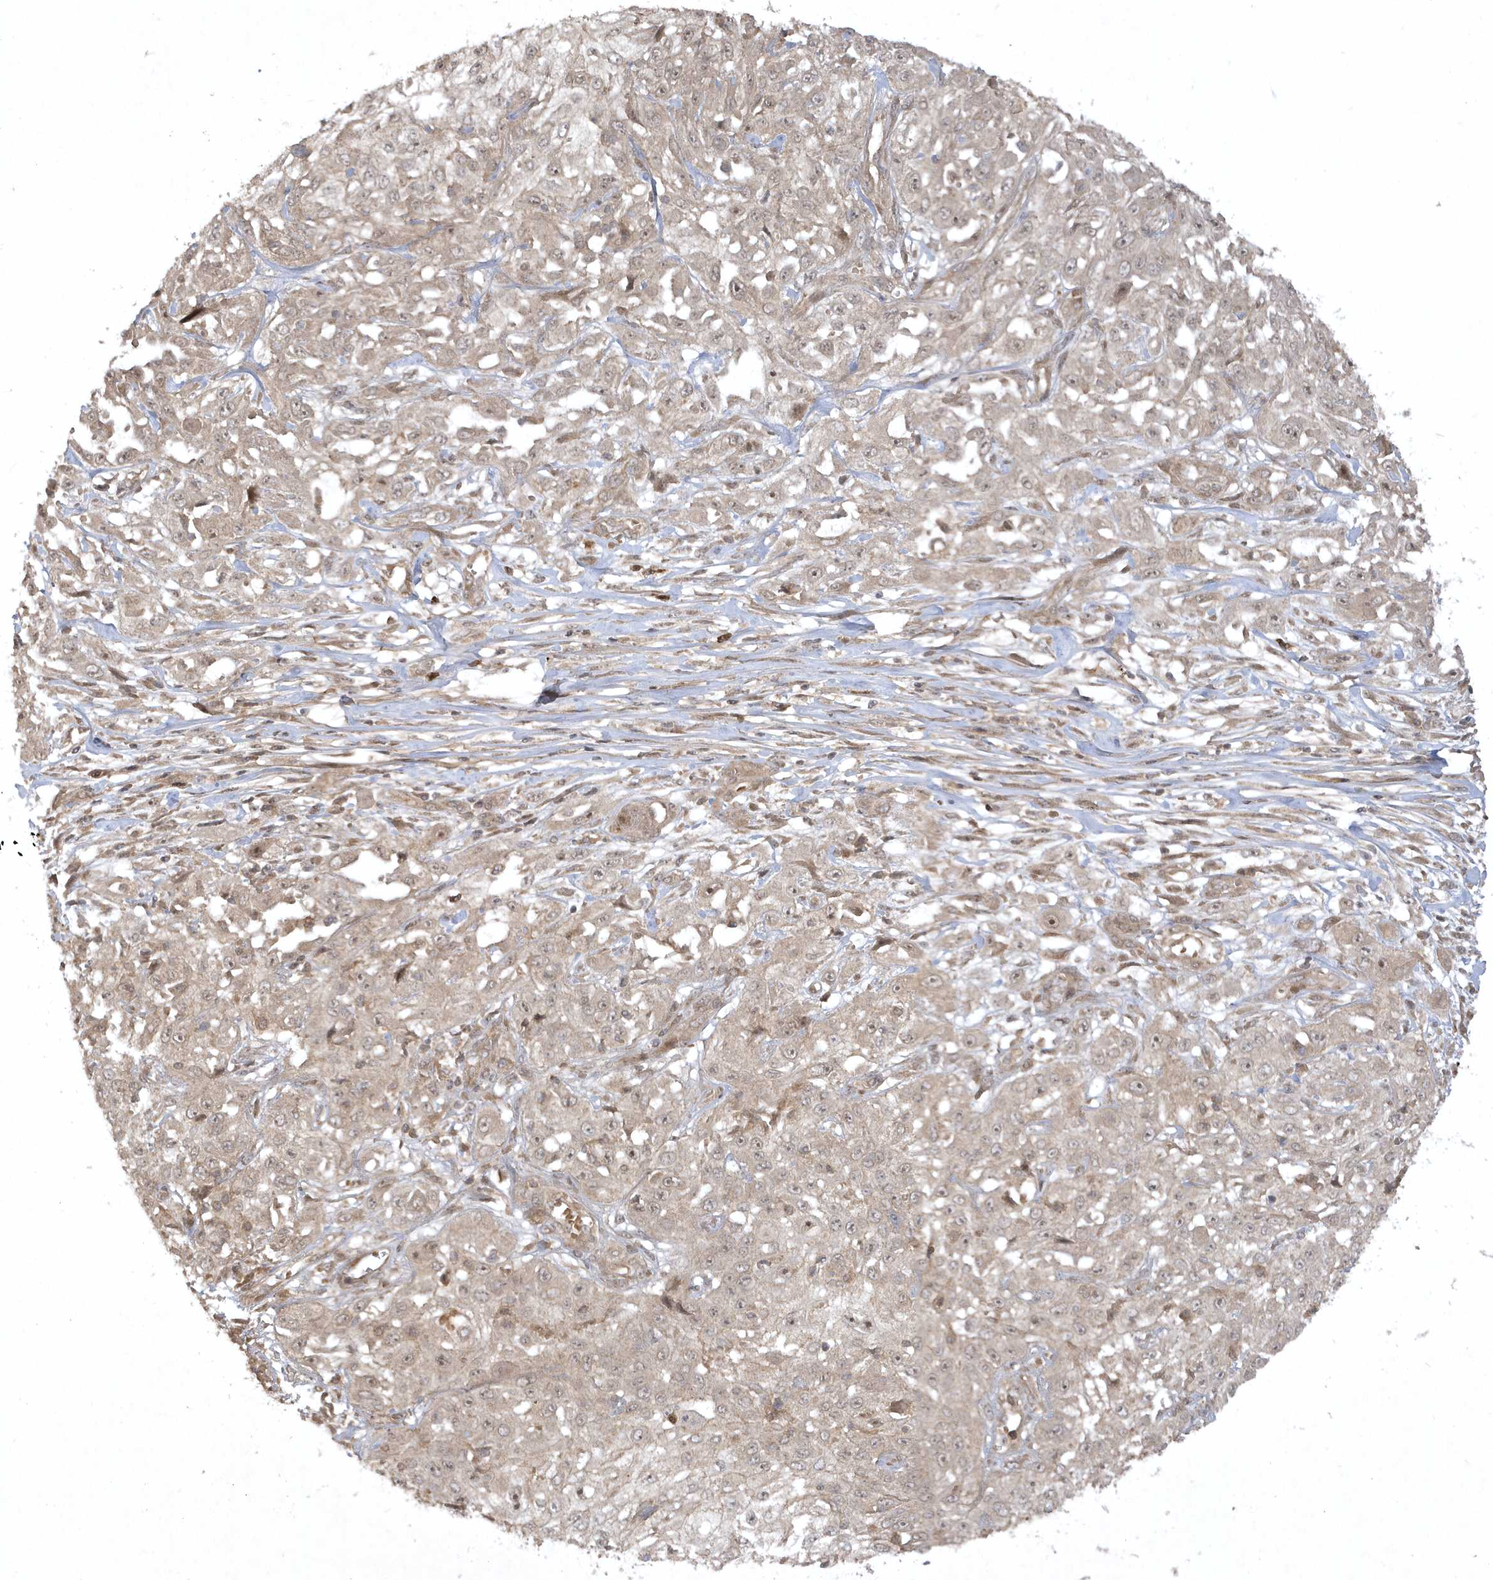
{"staining": {"intensity": "negative", "quantity": "none", "location": "none"}, "tissue": "skin cancer", "cell_type": "Tumor cells", "image_type": "cancer", "snomed": [{"axis": "morphology", "description": "Squamous cell carcinoma, NOS"}, {"axis": "morphology", "description": "Squamous cell carcinoma, metastatic, NOS"}, {"axis": "topography", "description": "Skin"}, {"axis": "topography", "description": "Lymph node"}], "caption": "Immunohistochemistry (IHC) image of skin cancer stained for a protein (brown), which shows no staining in tumor cells.", "gene": "FAM83C", "patient": {"sex": "male", "age": 75}}